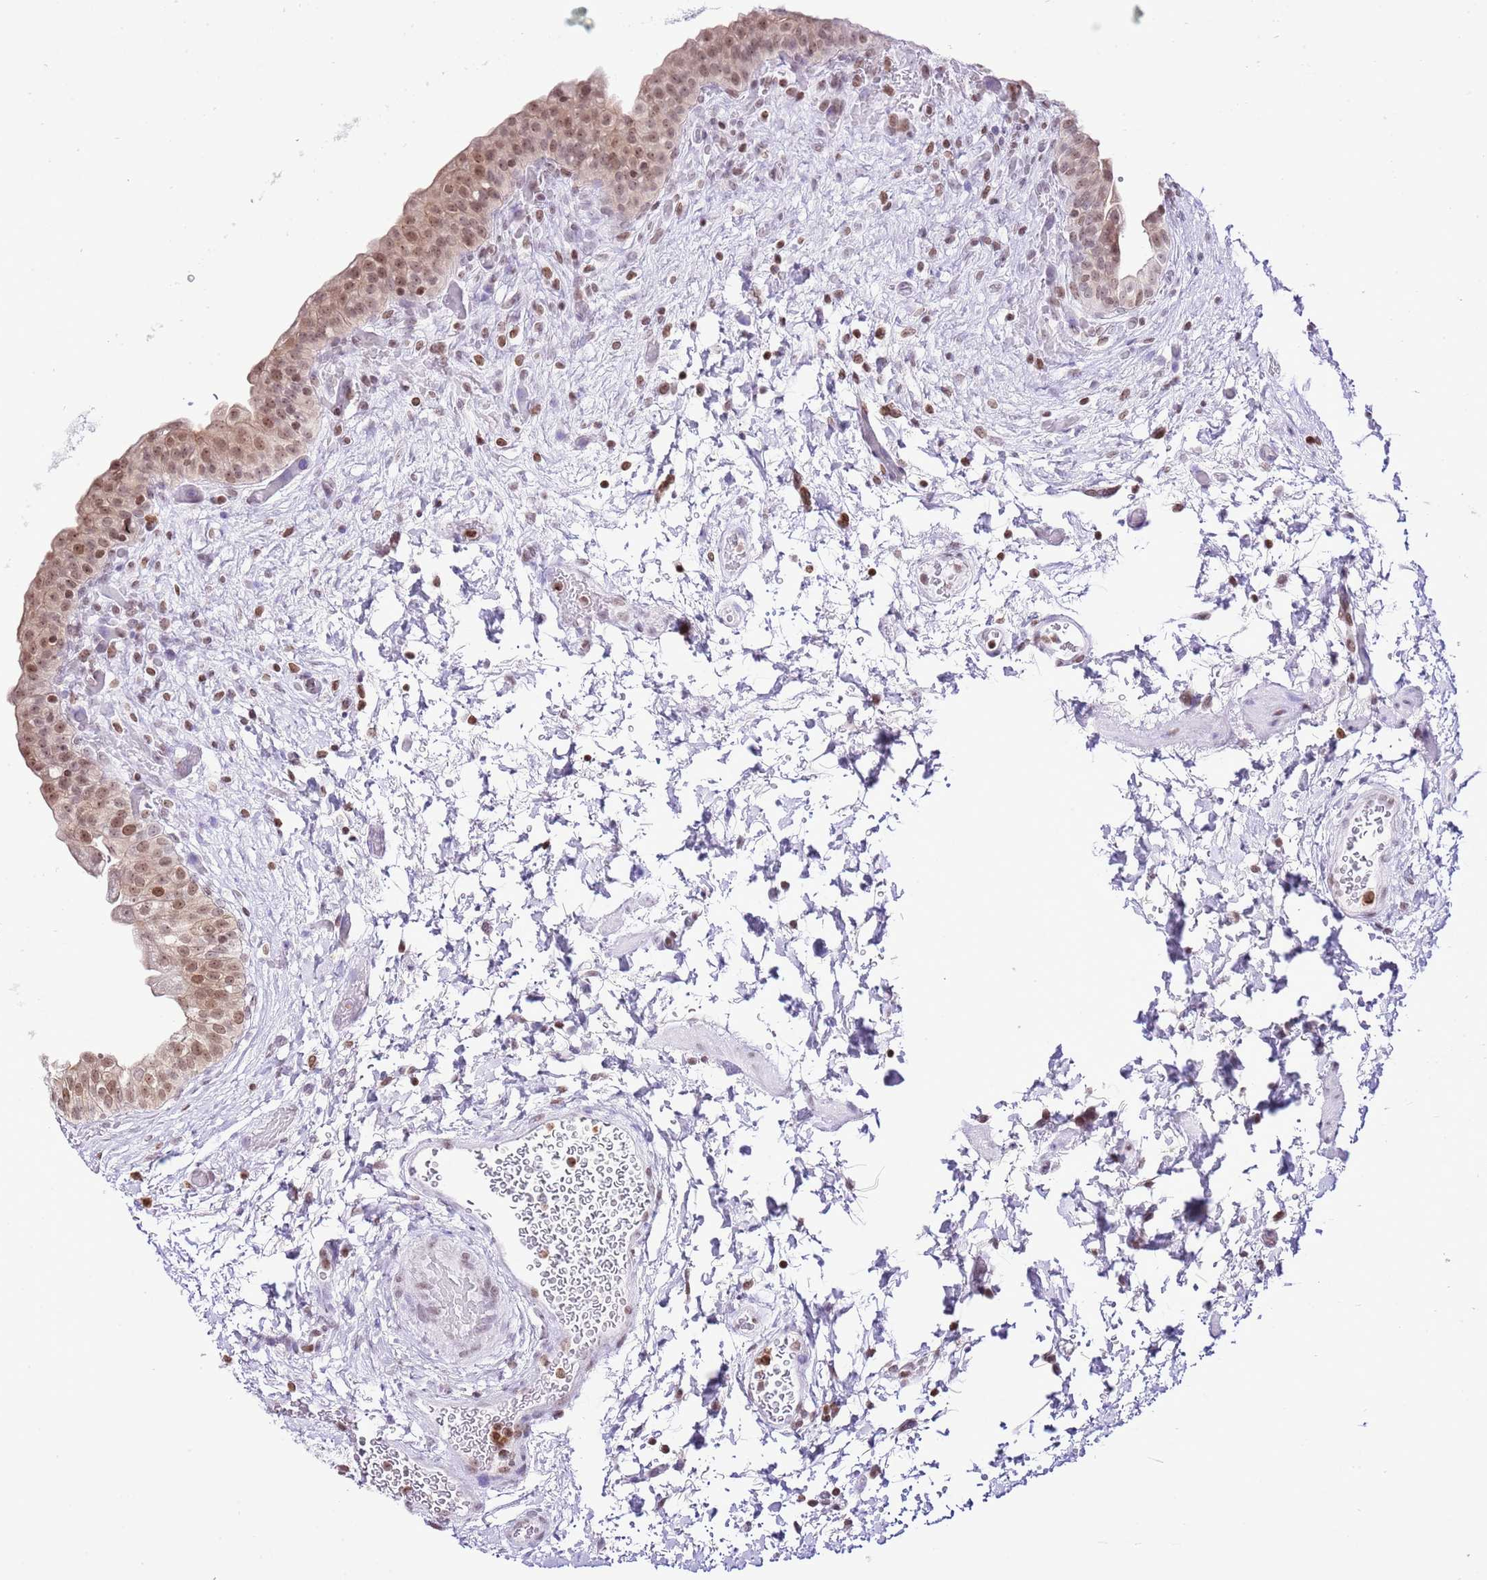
{"staining": {"intensity": "moderate", "quantity": "25%-75%", "location": "nuclear"}, "tissue": "urinary bladder", "cell_type": "Urothelial cells", "image_type": "normal", "snomed": [{"axis": "morphology", "description": "Normal tissue, NOS"}, {"axis": "topography", "description": "Urinary bladder"}], "caption": "Urothelial cells demonstrate medium levels of moderate nuclear staining in approximately 25%-75% of cells in benign urinary bladder.", "gene": "PRR15", "patient": {"sex": "male", "age": 69}}